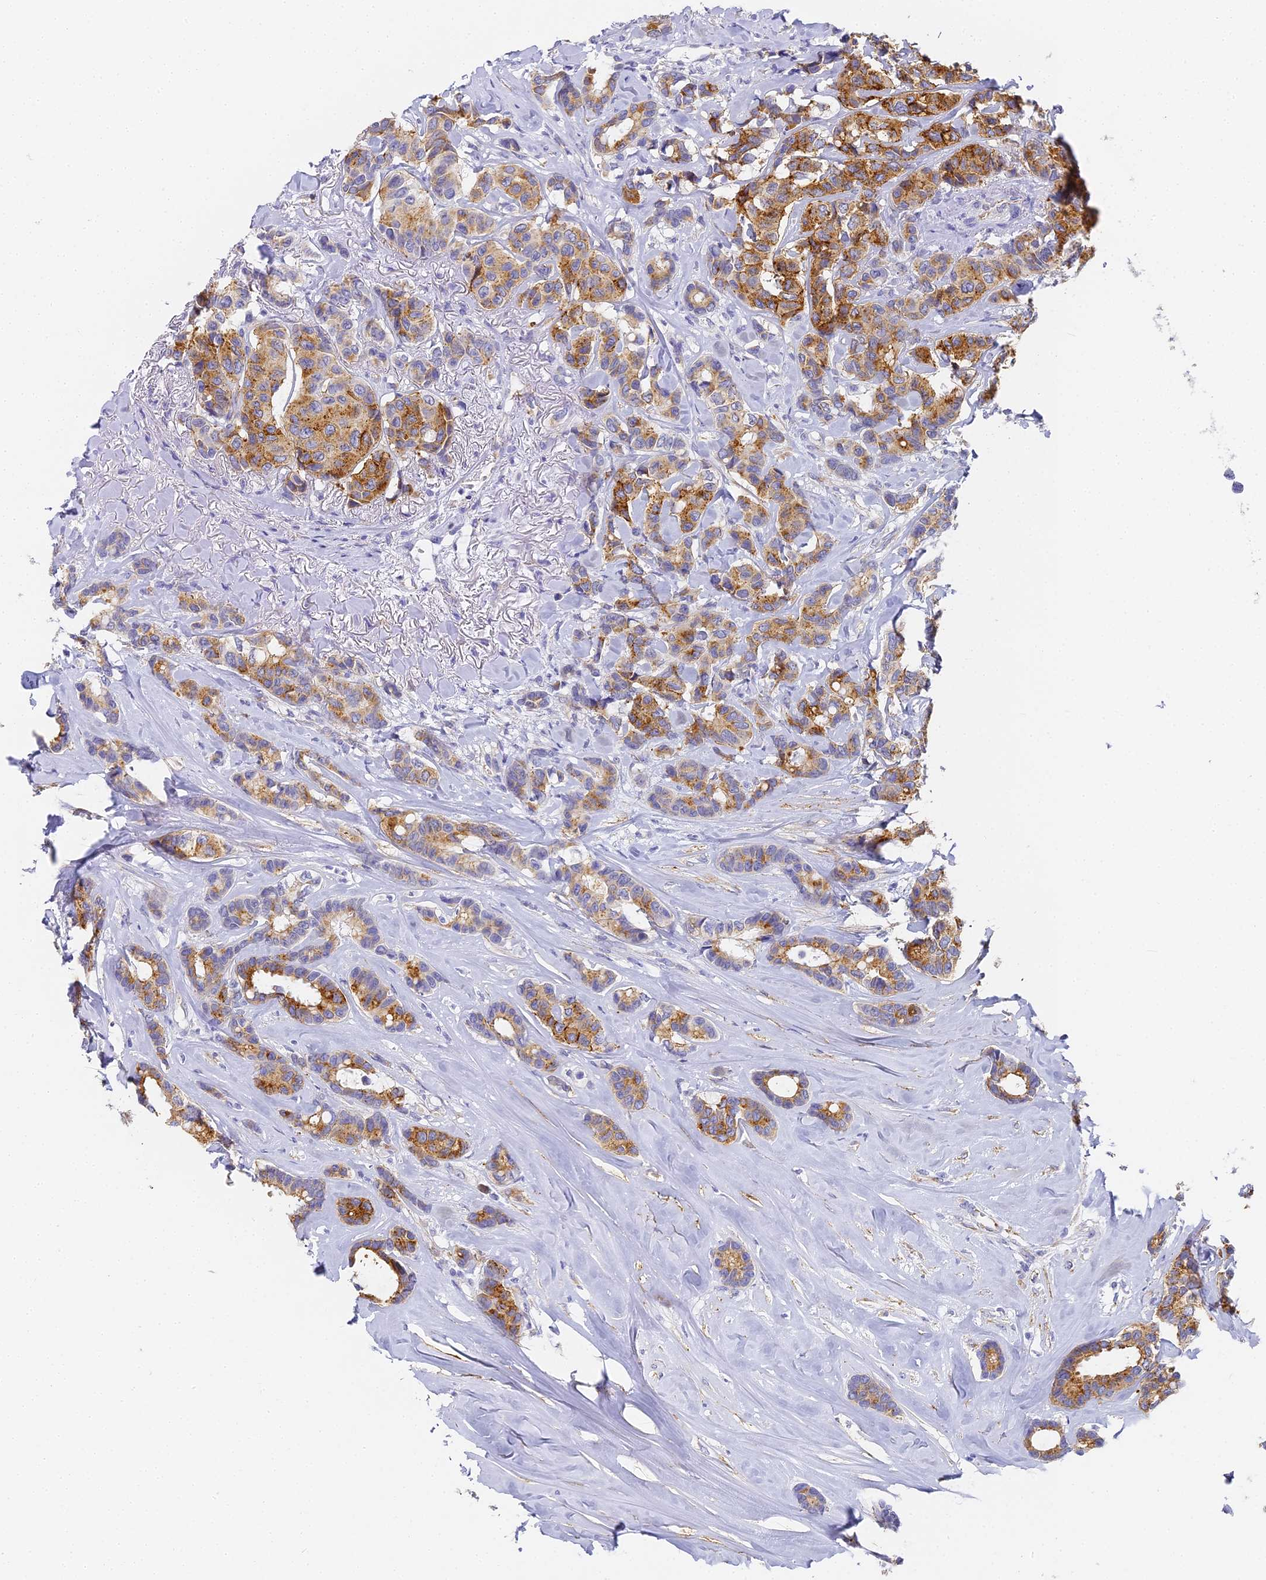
{"staining": {"intensity": "strong", "quantity": ">75%", "location": "cytoplasmic/membranous"}, "tissue": "breast cancer", "cell_type": "Tumor cells", "image_type": "cancer", "snomed": [{"axis": "morphology", "description": "Duct carcinoma"}, {"axis": "topography", "description": "Breast"}], "caption": "The micrograph exhibits staining of breast invasive ductal carcinoma, revealing strong cytoplasmic/membranous protein expression (brown color) within tumor cells.", "gene": "GJA1", "patient": {"sex": "female", "age": 87}}